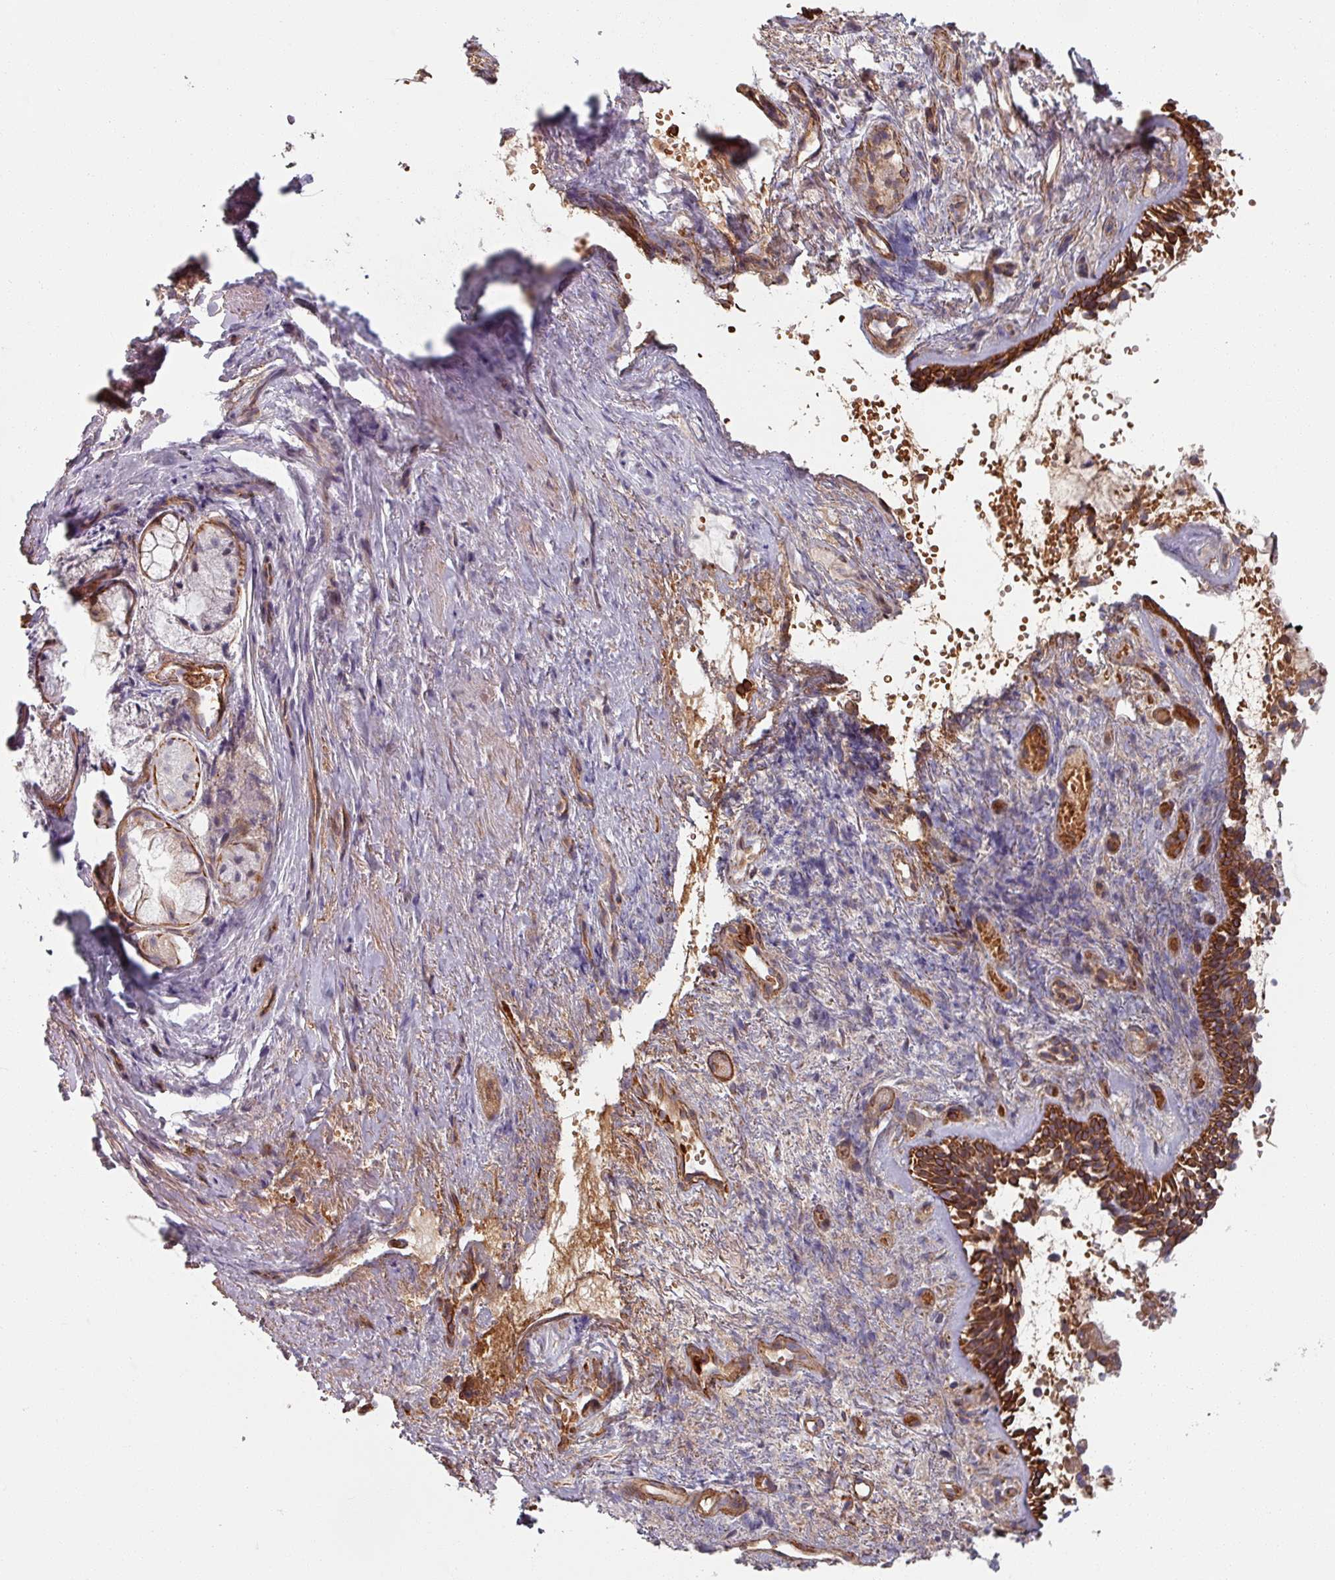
{"staining": {"intensity": "strong", "quantity": ">75%", "location": "cytoplasmic/membranous"}, "tissue": "nasopharynx", "cell_type": "Respiratory epithelial cells", "image_type": "normal", "snomed": [{"axis": "morphology", "description": "Normal tissue, NOS"}, {"axis": "topography", "description": "Cartilage tissue"}, {"axis": "topography", "description": "Nasopharynx"}, {"axis": "topography", "description": "Thyroid gland"}], "caption": "Nasopharynx stained for a protein shows strong cytoplasmic/membranous positivity in respiratory epithelial cells.", "gene": "C4BPB", "patient": {"sex": "male", "age": 63}}